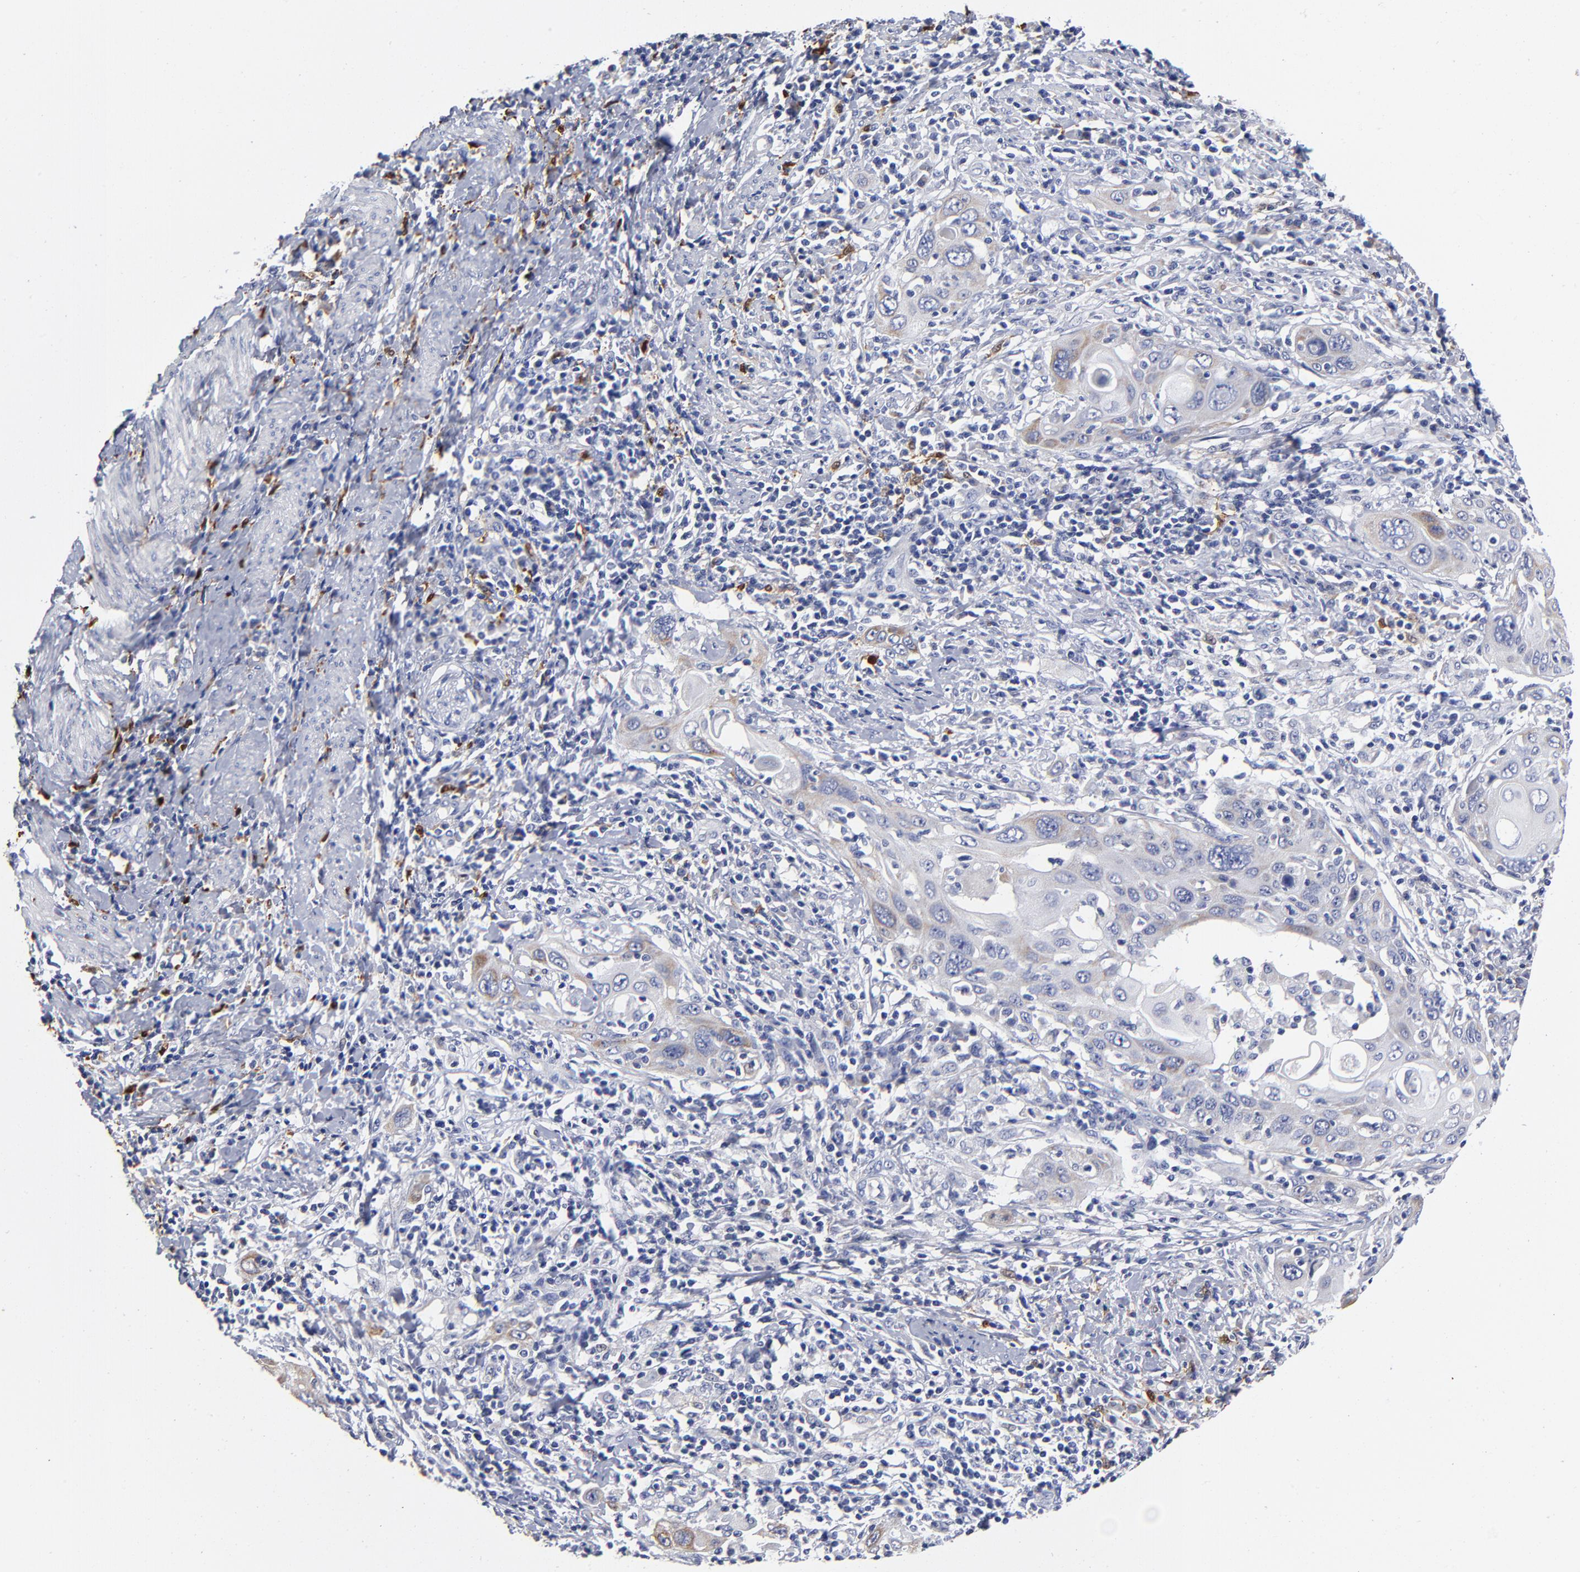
{"staining": {"intensity": "weak", "quantity": ">75%", "location": "cytoplasmic/membranous"}, "tissue": "cervical cancer", "cell_type": "Tumor cells", "image_type": "cancer", "snomed": [{"axis": "morphology", "description": "Squamous cell carcinoma, NOS"}, {"axis": "topography", "description": "Cervix"}], "caption": "Cervical cancer (squamous cell carcinoma) stained with DAB IHC reveals low levels of weak cytoplasmic/membranous expression in approximately >75% of tumor cells.", "gene": "PTP4A1", "patient": {"sex": "female", "age": 54}}